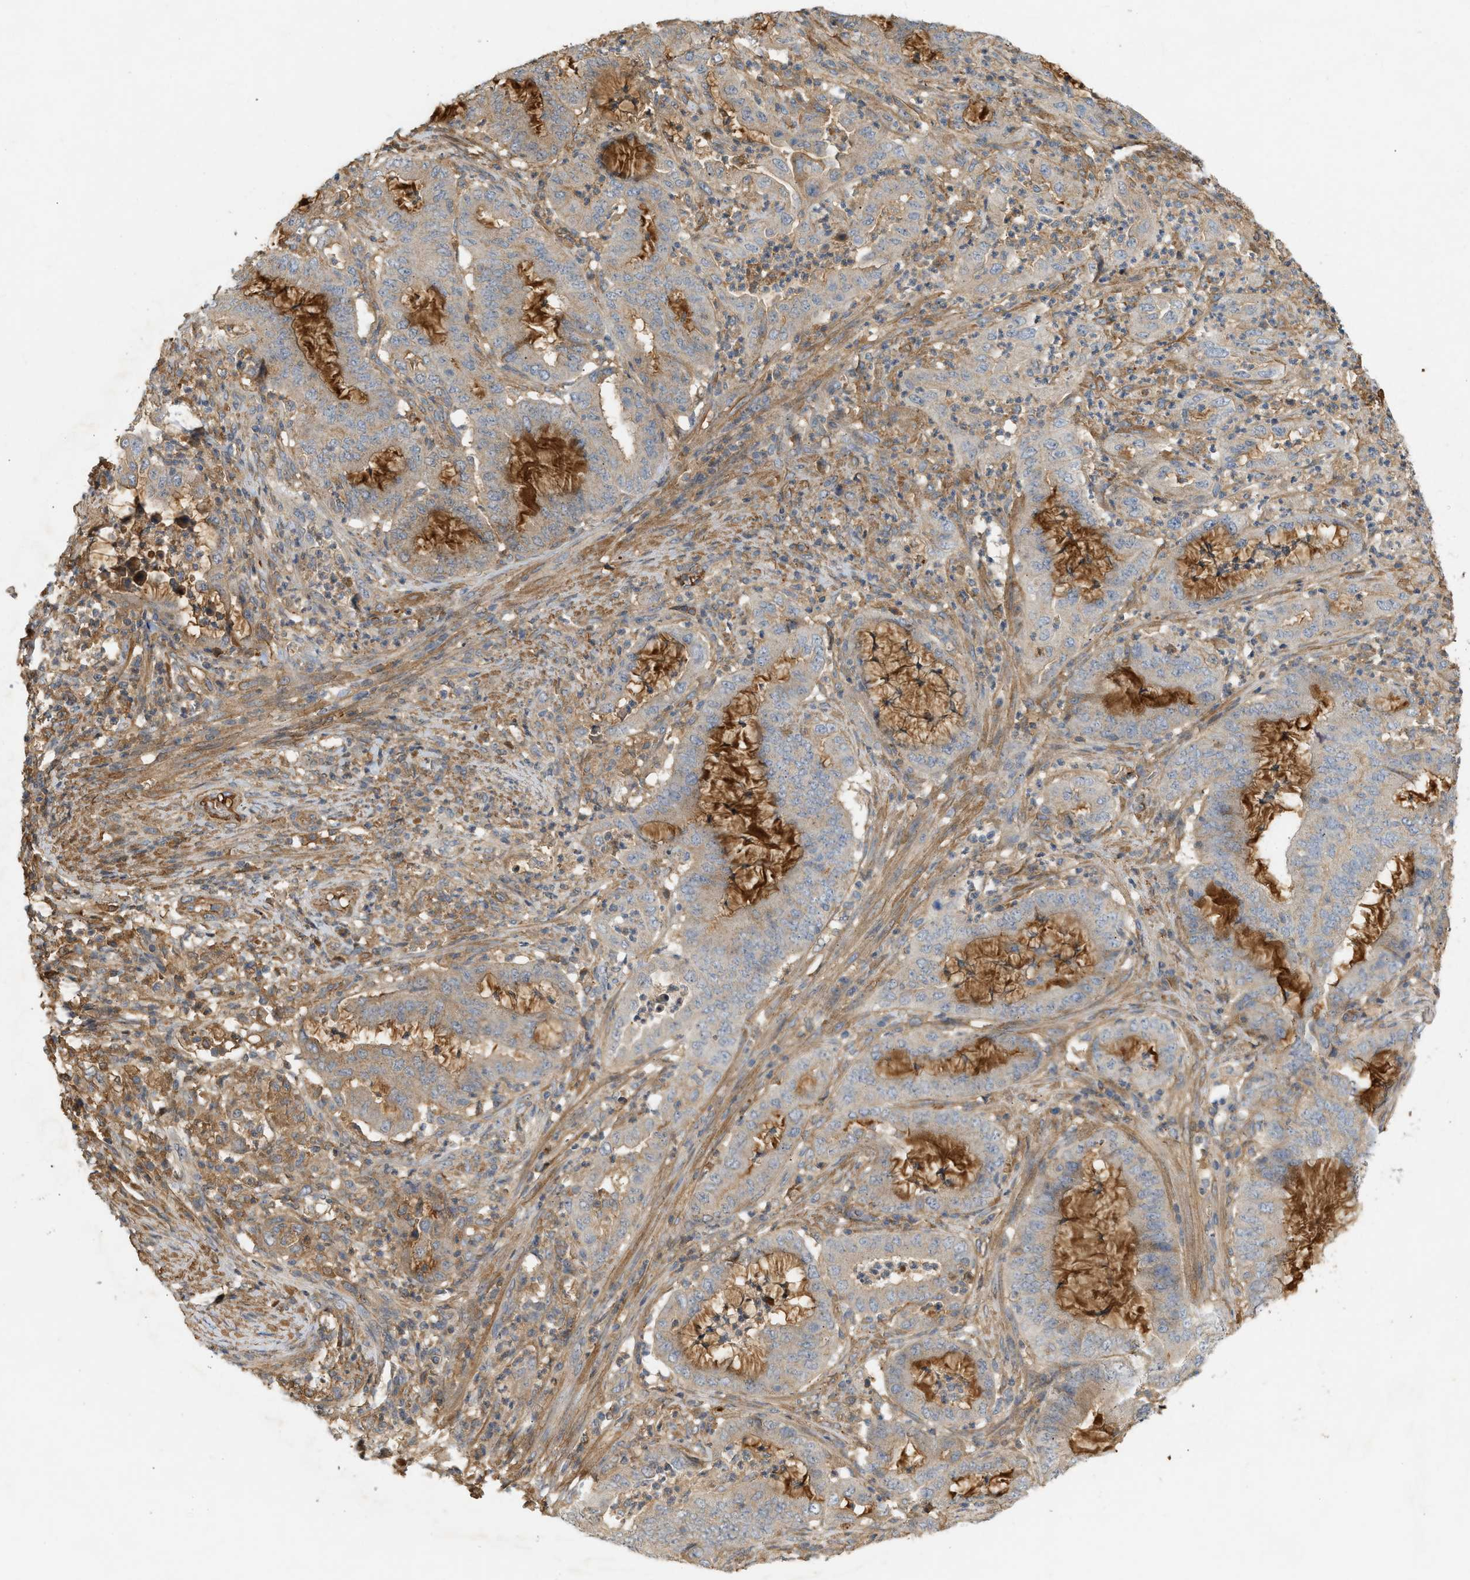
{"staining": {"intensity": "weak", "quantity": "25%-75%", "location": "cytoplasmic/membranous"}, "tissue": "endometrial cancer", "cell_type": "Tumor cells", "image_type": "cancer", "snomed": [{"axis": "morphology", "description": "Adenocarcinoma, NOS"}, {"axis": "topography", "description": "Endometrium"}], "caption": "About 25%-75% of tumor cells in human endometrial cancer (adenocarcinoma) demonstrate weak cytoplasmic/membranous protein staining as visualized by brown immunohistochemical staining.", "gene": "F8", "patient": {"sex": "female", "age": 70}}